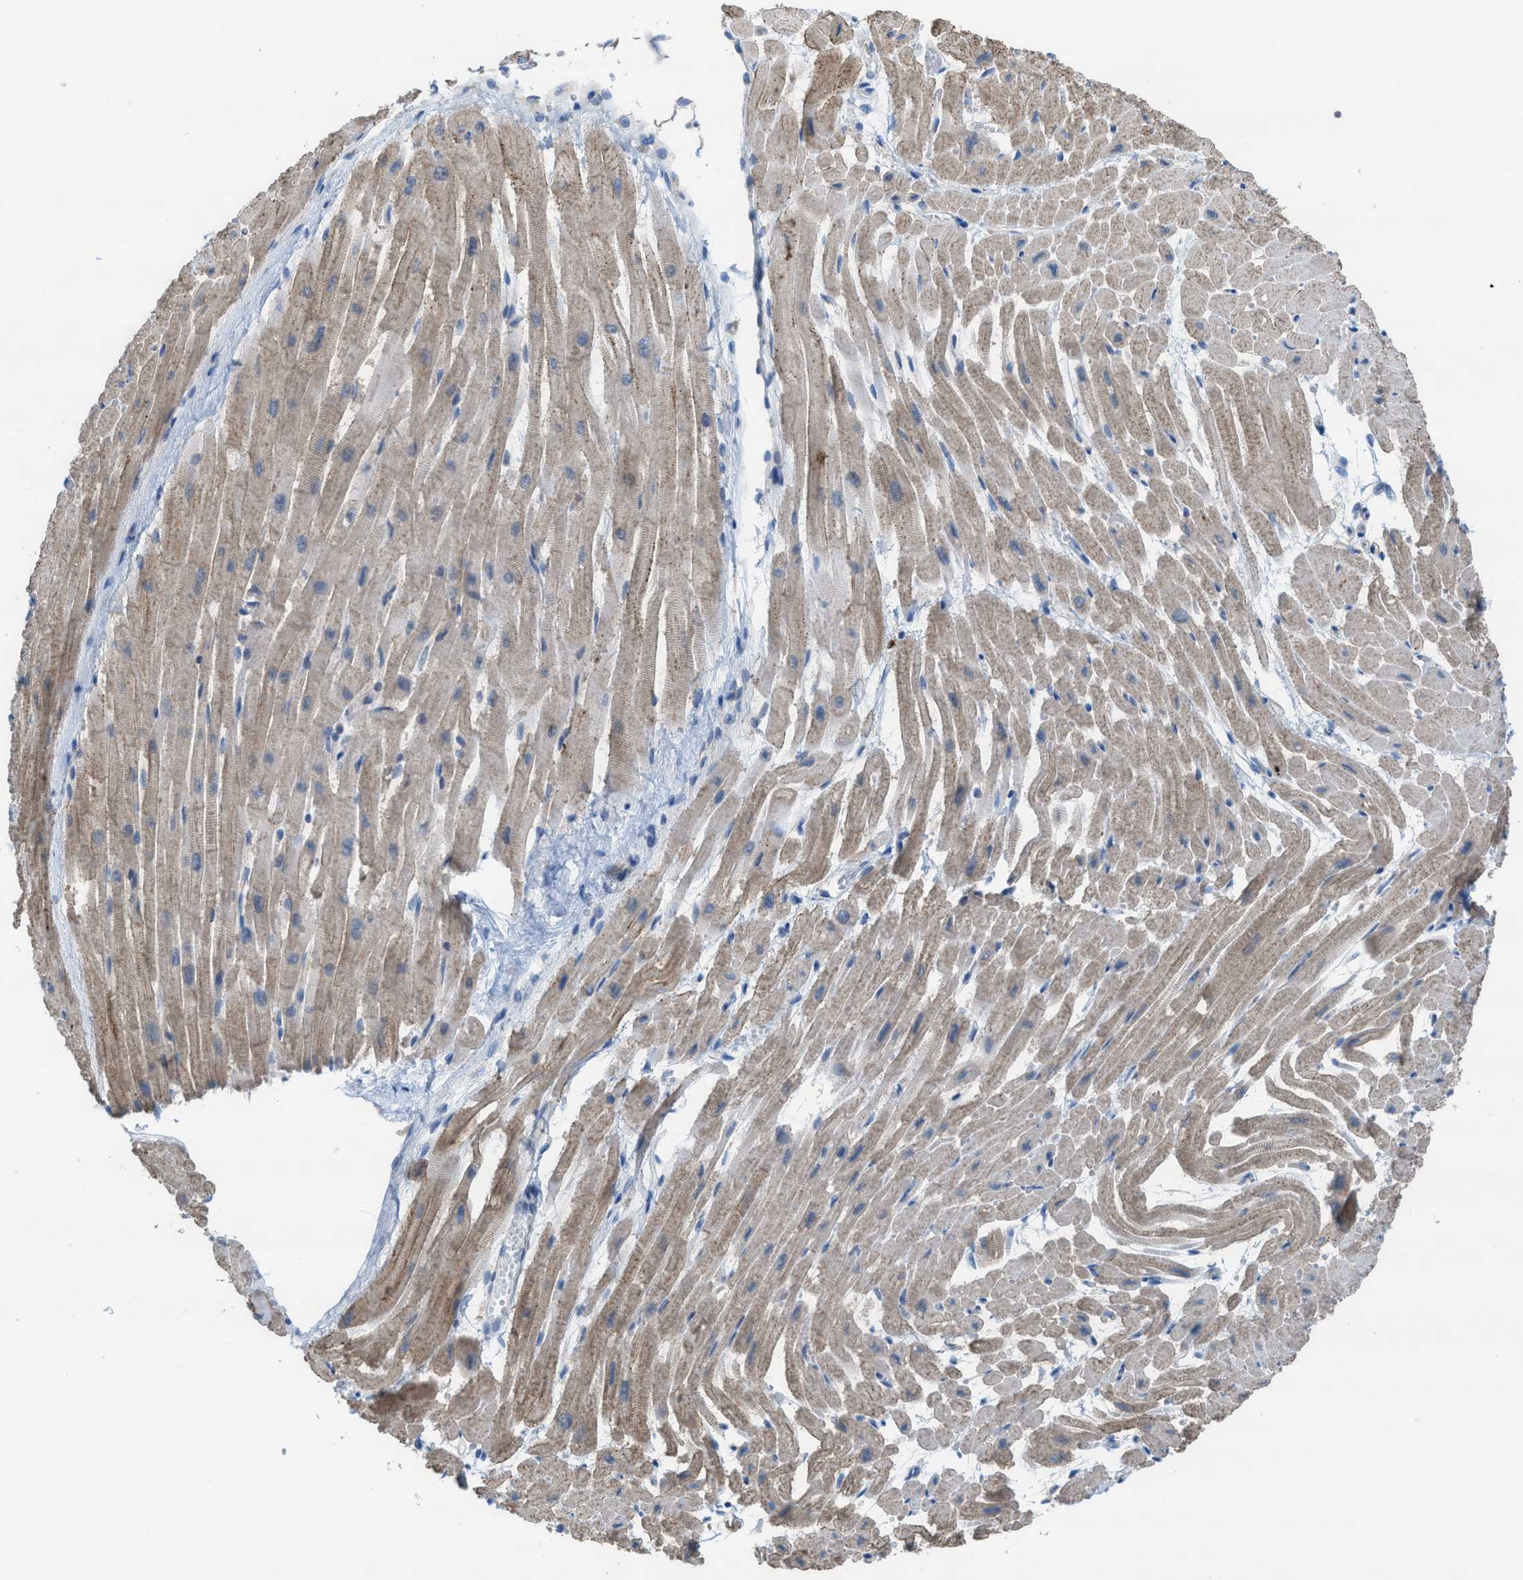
{"staining": {"intensity": "weak", "quantity": ">75%", "location": "cytoplasmic/membranous"}, "tissue": "heart muscle", "cell_type": "Cardiomyocytes", "image_type": "normal", "snomed": [{"axis": "morphology", "description": "Normal tissue, NOS"}, {"axis": "topography", "description": "Heart"}], "caption": "This image demonstrates immunohistochemistry (IHC) staining of unremarkable human heart muscle, with low weak cytoplasmic/membranous expression in approximately >75% of cardiomyocytes.", "gene": "PLAA", "patient": {"sex": "male", "age": 45}}